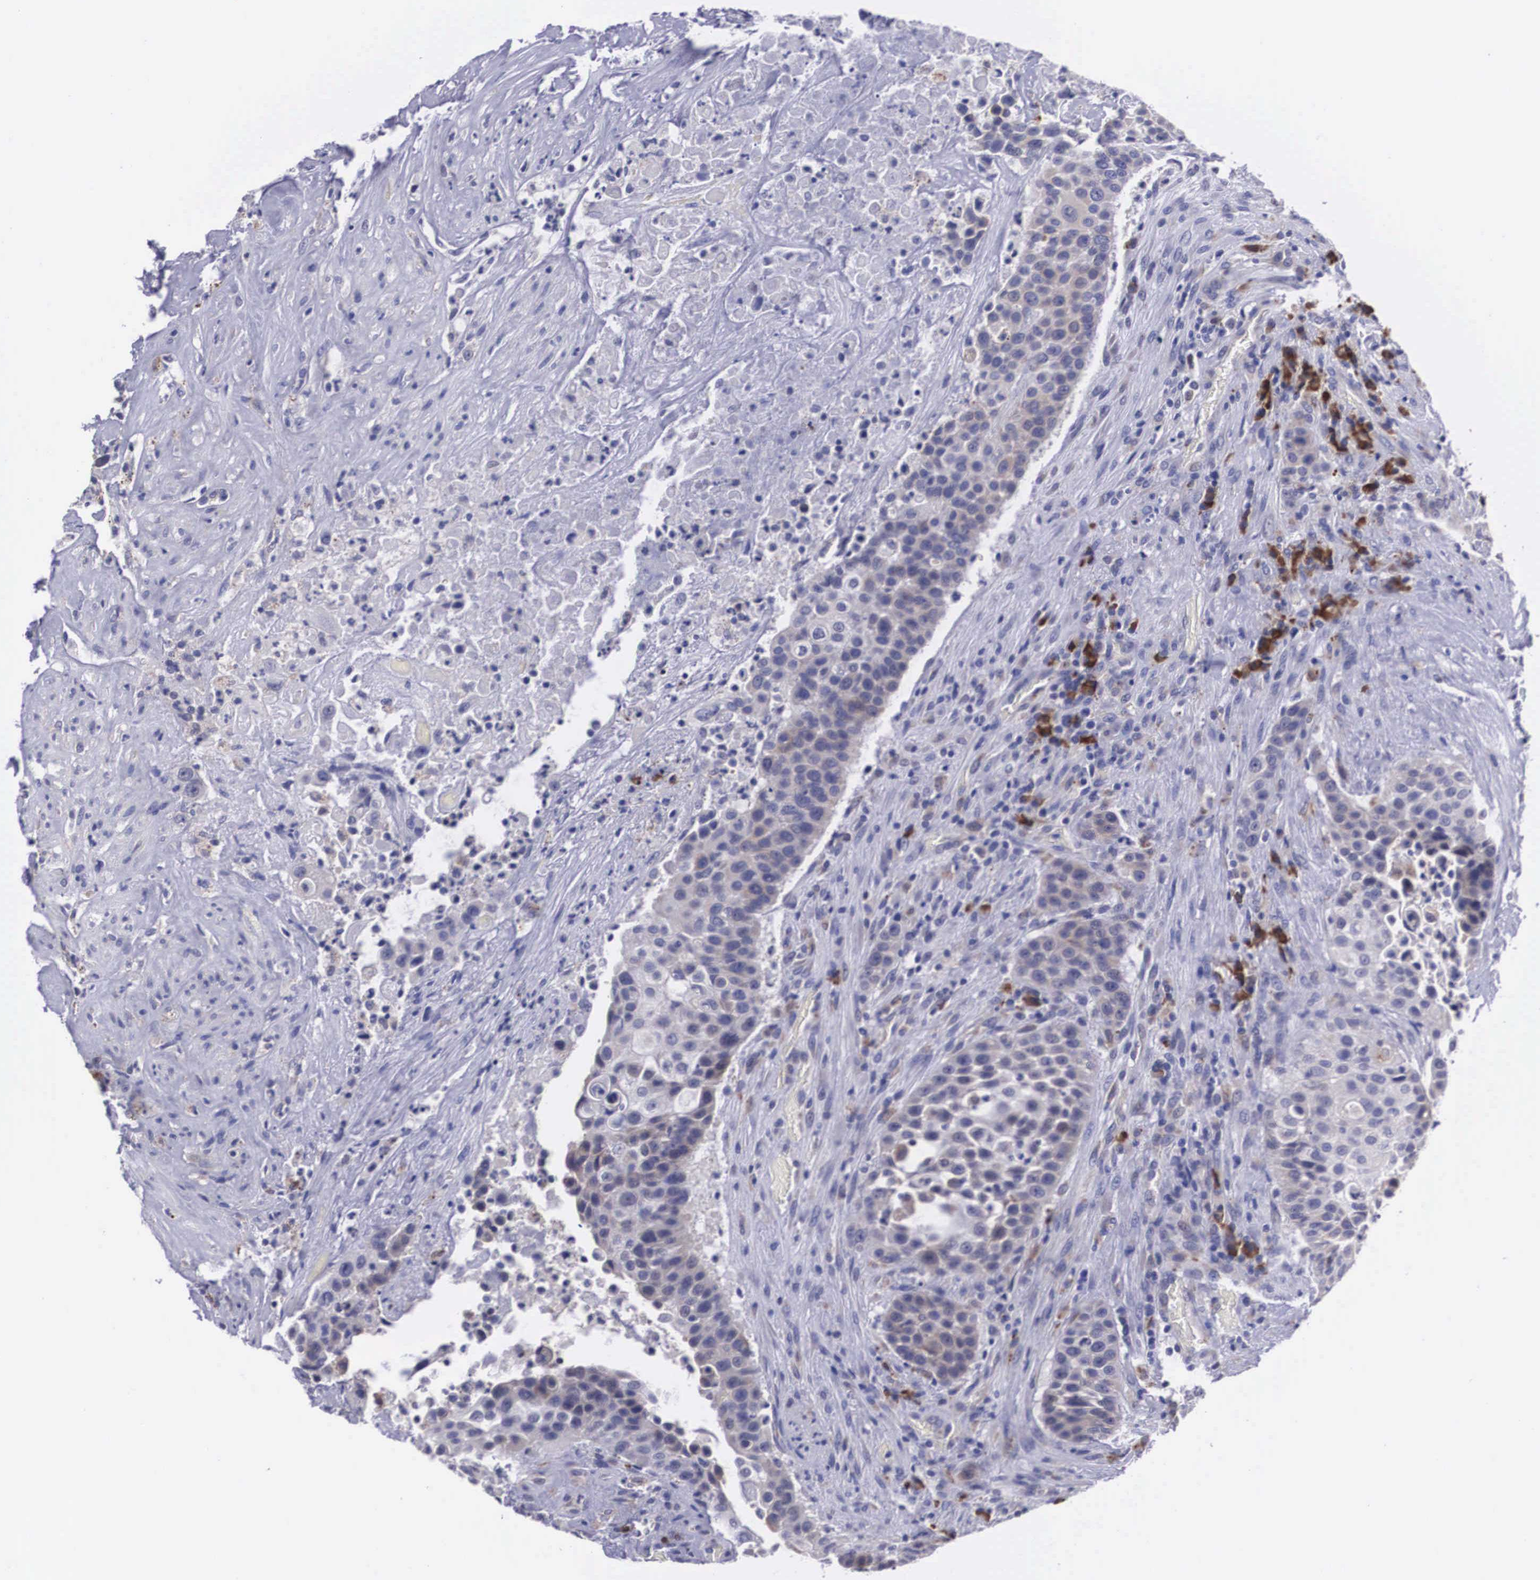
{"staining": {"intensity": "weak", "quantity": "25%-75%", "location": "cytoplasmic/membranous"}, "tissue": "urothelial cancer", "cell_type": "Tumor cells", "image_type": "cancer", "snomed": [{"axis": "morphology", "description": "Urothelial carcinoma, High grade"}, {"axis": "topography", "description": "Urinary bladder"}], "caption": "The histopathology image shows a brown stain indicating the presence of a protein in the cytoplasmic/membranous of tumor cells in urothelial carcinoma (high-grade). (brown staining indicates protein expression, while blue staining denotes nuclei).", "gene": "CRELD2", "patient": {"sex": "male", "age": 74}}